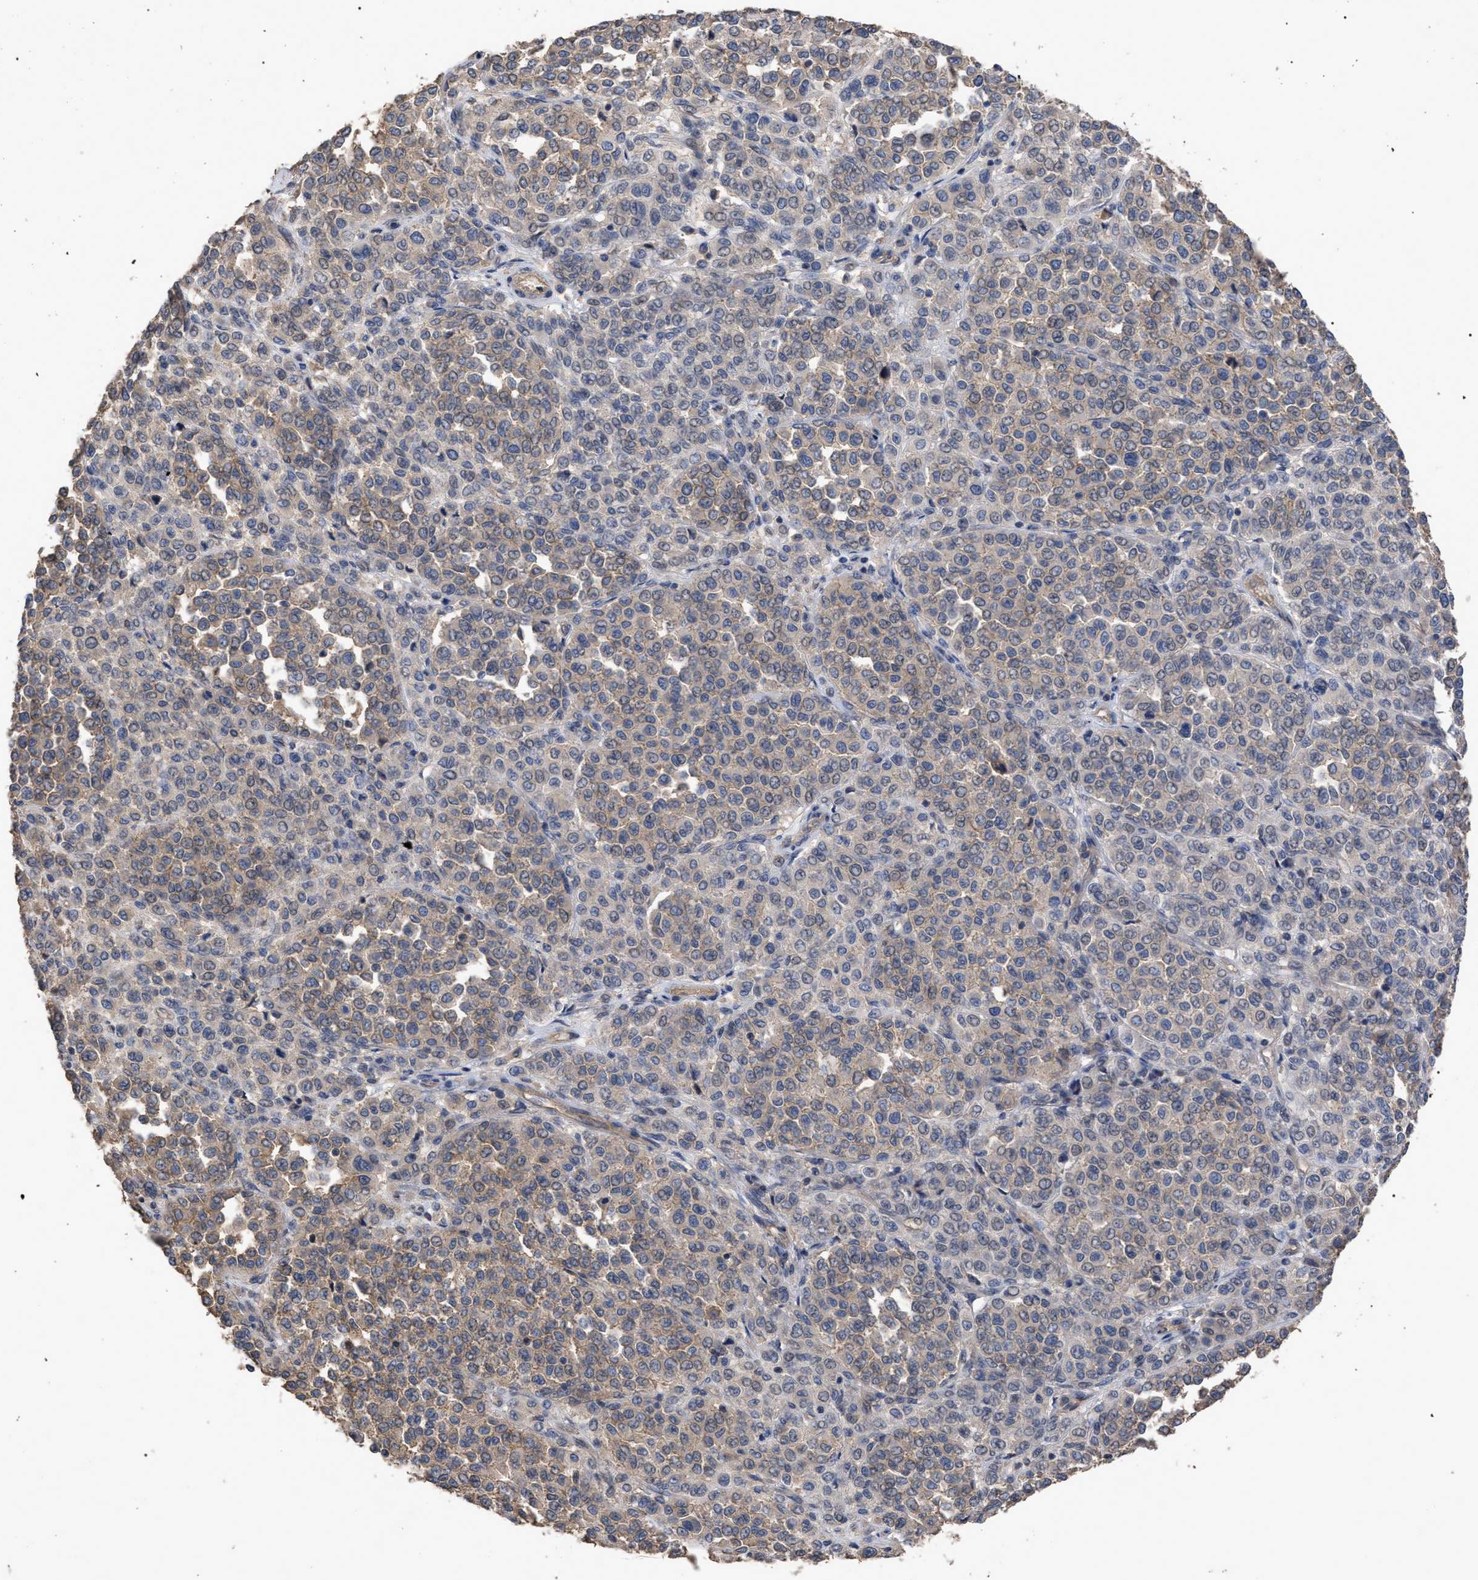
{"staining": {"intensity": "weak", "quantity": "25%-75%", "location": "cytoplasmic/membranous"}, "tissue": "melanoma", "cell_type": "Tumor cells", "image_type": "cancer", "snomed": [{"axis": "morphology", "description": "Malignant melanoma, Metastatic site"}, {"axis": "topography", "description": "Pancreas"}], "caption": "DAB (3,3'-diaminobenzidine) immunohistochemical staining of melanoma exhibits weak cytoplasmic/membranous protein staining in about 25%-75% of tumor cells. (DAB (3,3'-diaminobenzidine) = brown stain, brightfield microscopy at high magnification).", "gene": "BTN2A1", "patient": {"sex": "female", "age": 30}}